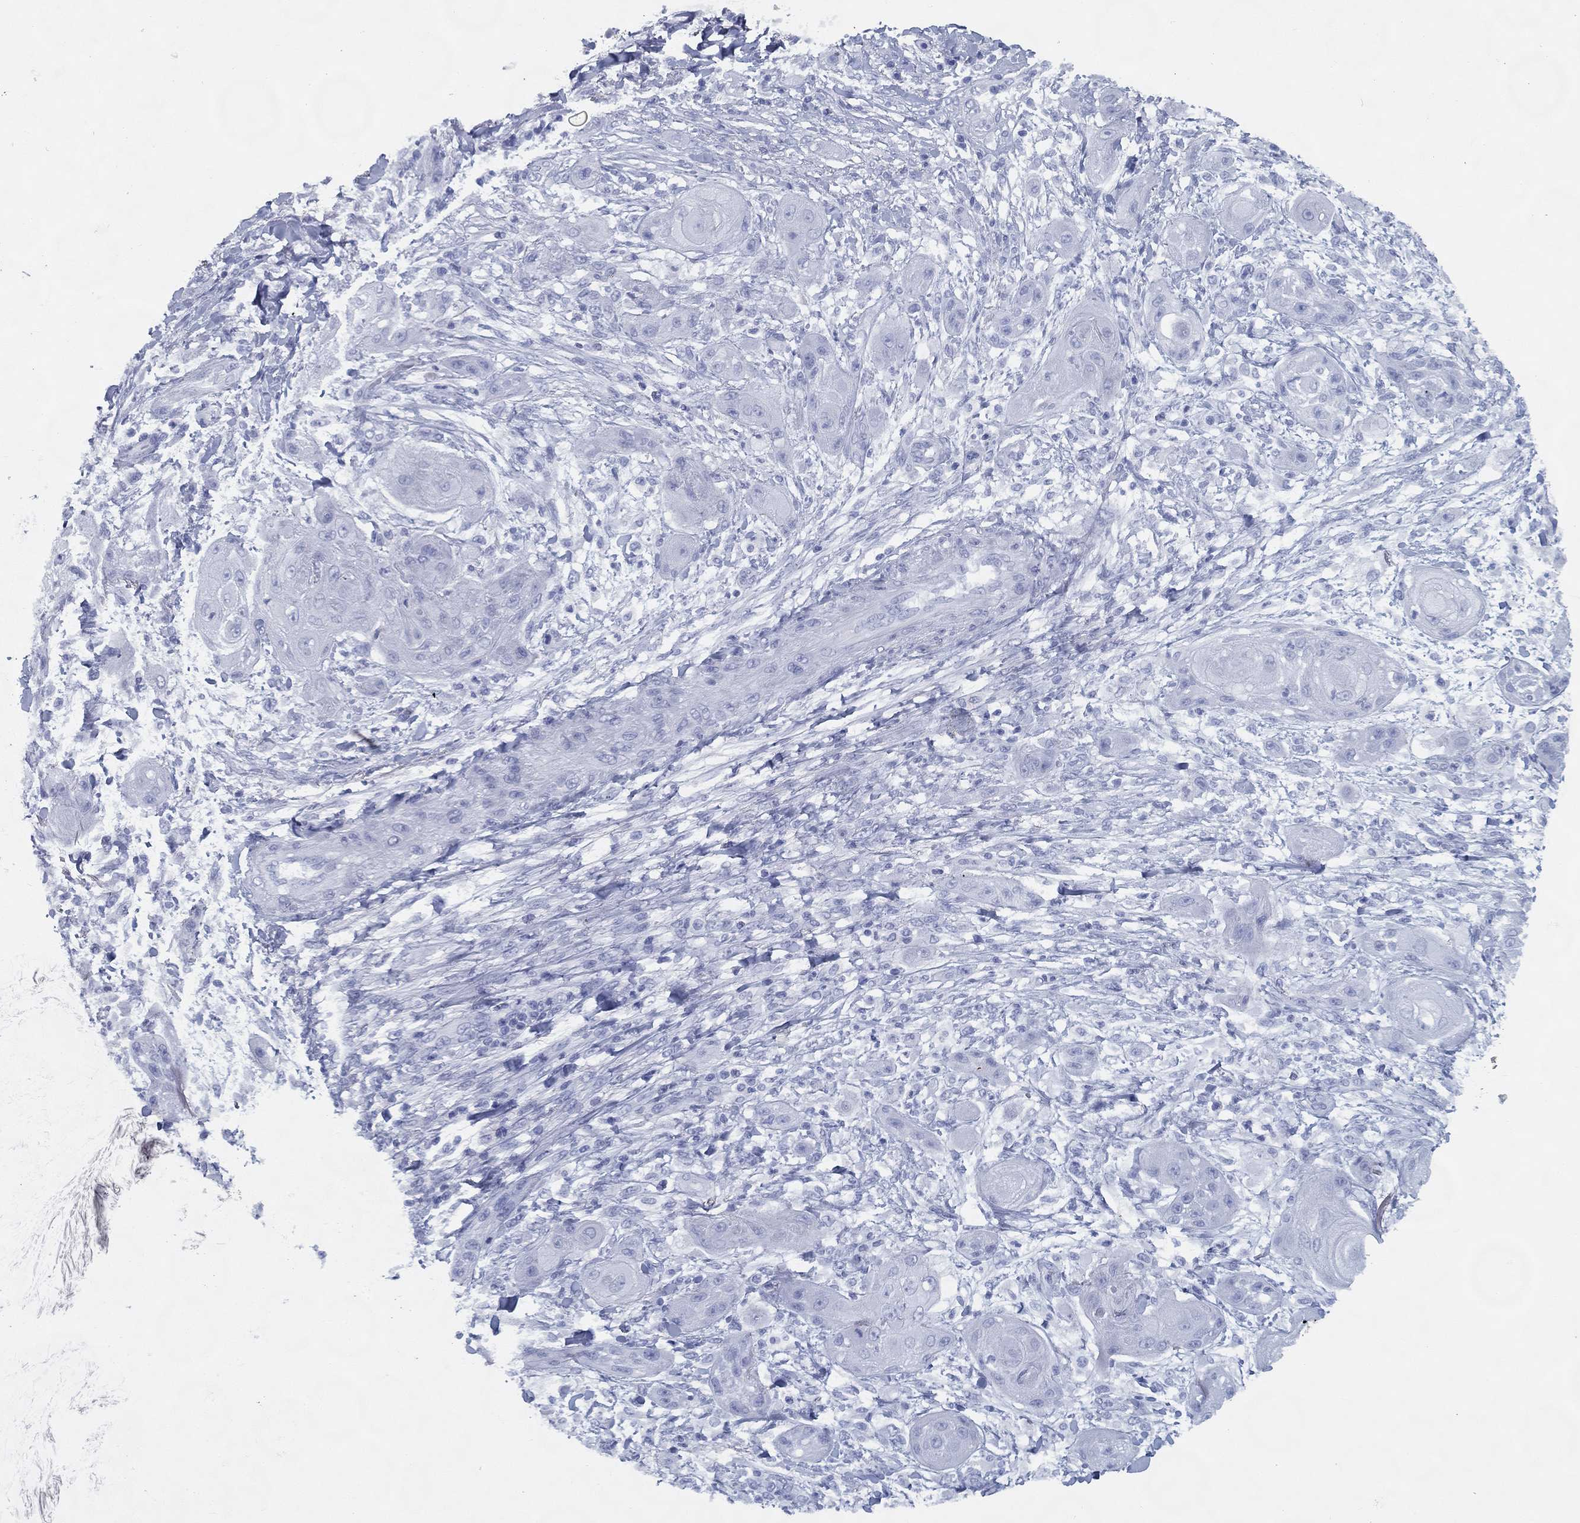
{"staining": {"intensity": "negative", "quantity": "none", "location": "none"}, "tissue": "skin cancer", "cell_type": "Tumor cells", "image_type": "cancer", "snomed": [{"axis": "morphology", "description": "Squamous cell carcinoma, NOS"}, {"axis": "topography", "description": "Skin"}], "caption": "Skin cancer (squamous cell carcinoma) stained for a protein using immunohistochemistry exhibits no staining tumor cells.", "gene": "TMEM252", "patient": {"sex": "male", "age": 62}}